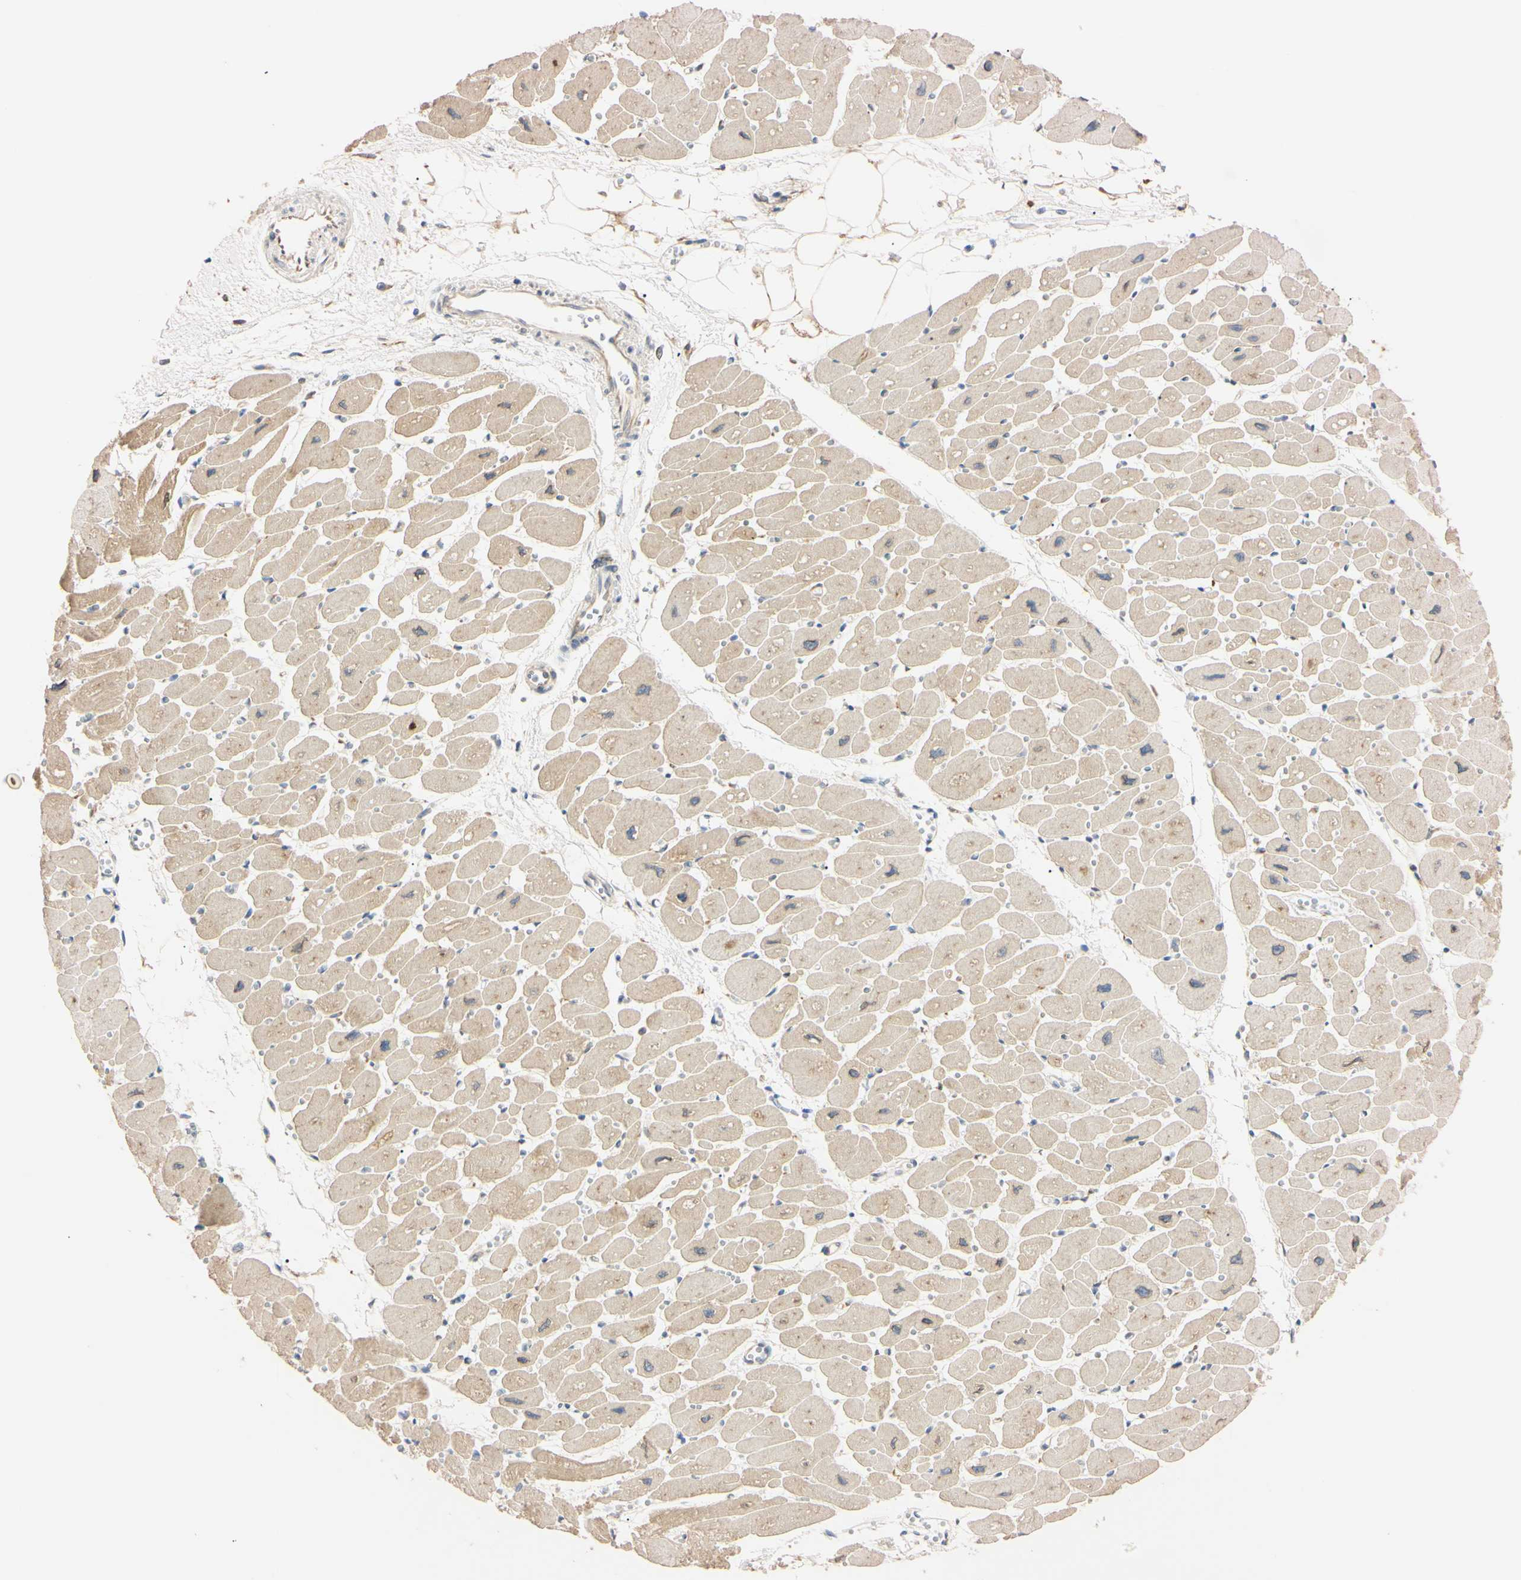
{"staining": {"intensity": "weak", "quantity": "25%-75%", "location": "cytoplasmic/membranous"}, "tissue": "heart muscle", "cell_type": "Cardiomyocytes", "image_type": "normal", "snomed": [{"axis": "morphology", "description": "Normal tissue, NOS"}, {"axis": "topography", "description": "Heart"}], "caption": "A high-resolution image shows immunohistochemistry (IHC) staining of benign heart muscle, which displays weak cytoplasmic/membranous expression in about 25%-75% of cardiomyocytes. (DAB = brown stain, brightfield microscopy at high magnification).", "gene": "IER3IP1", "patient": {"sex": "female", "age": 54}}